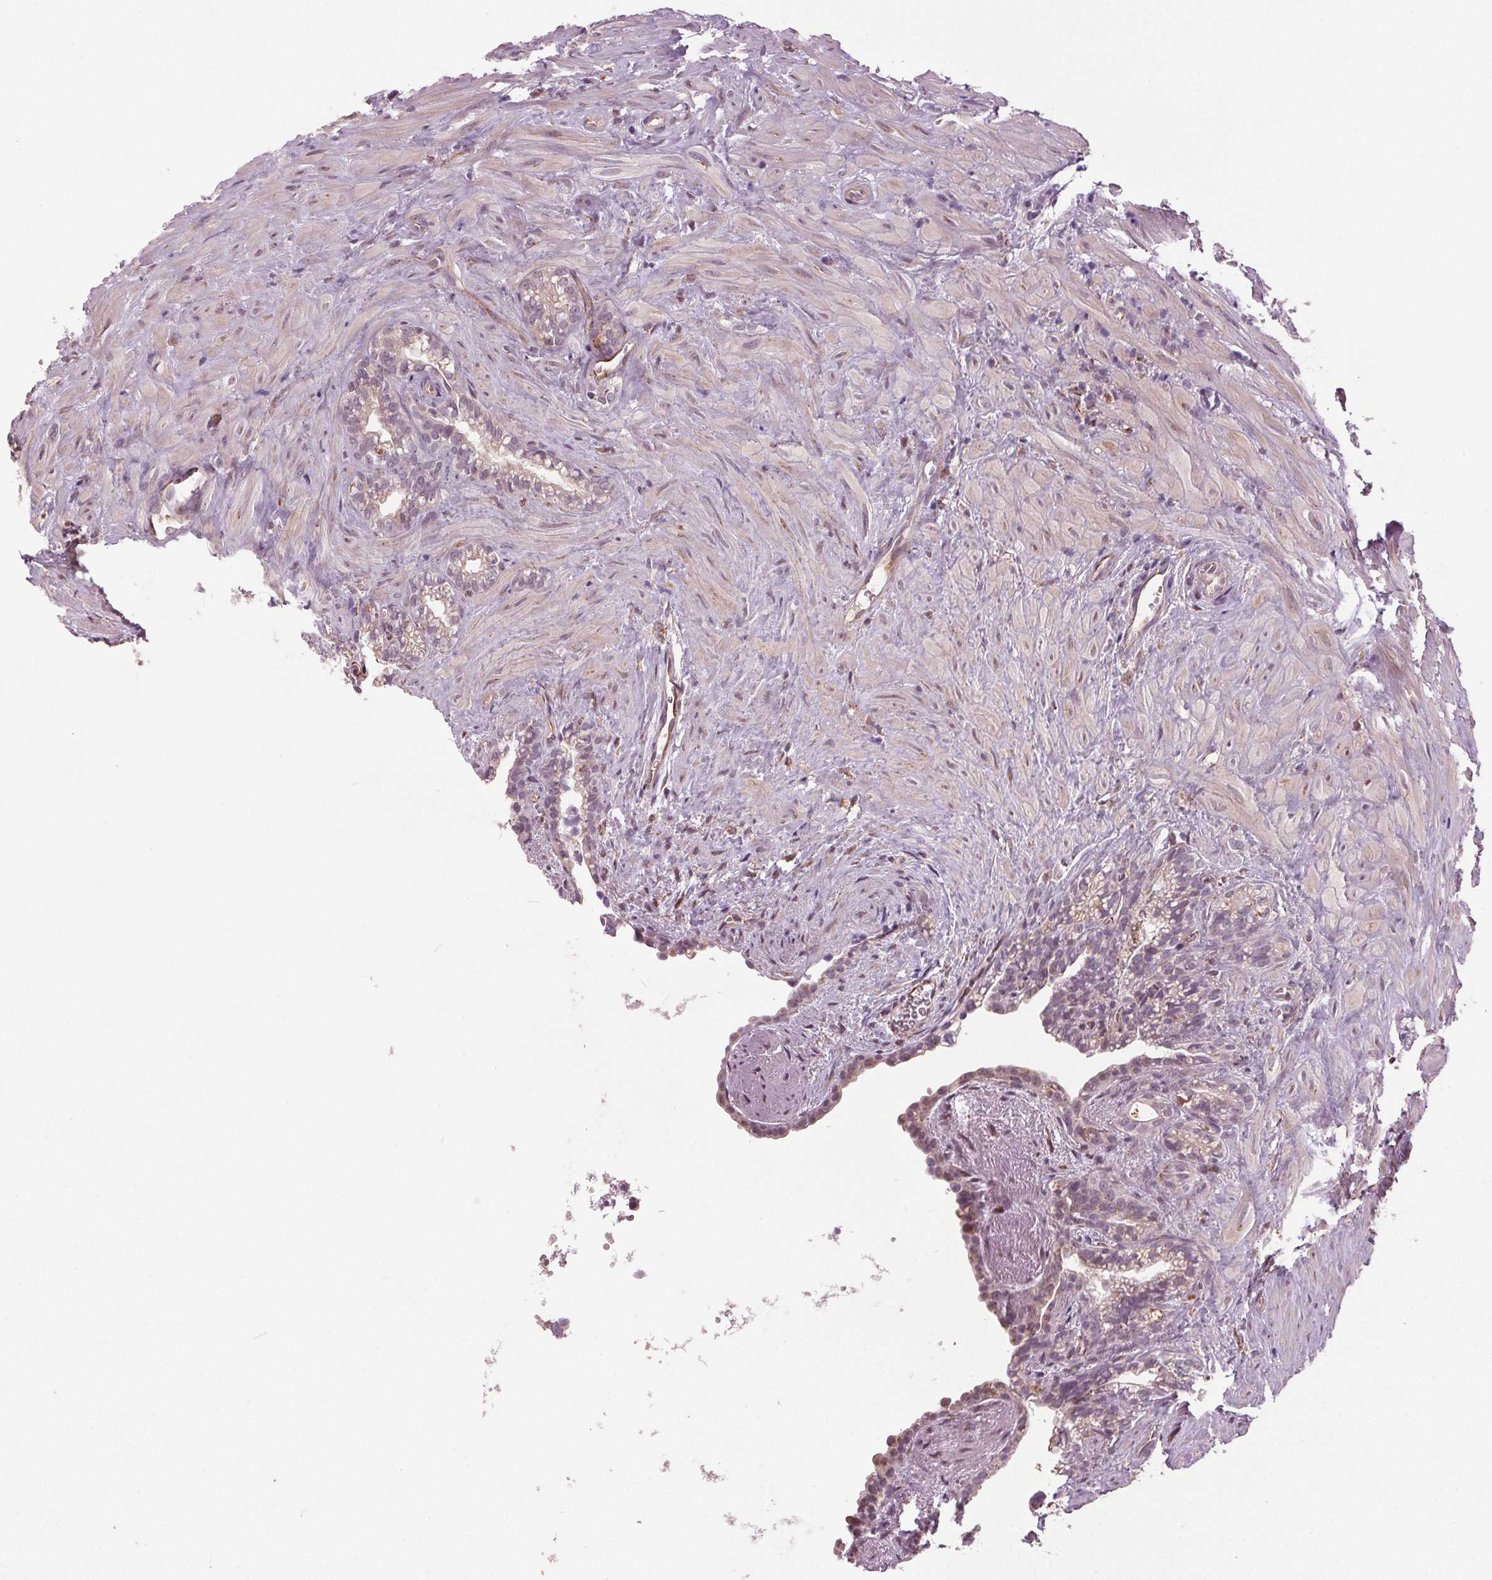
{"staining": {"intensity": "weak", "quantity": "<25%", "location": "cytoplasmic/membranous"}, "tissue": "seminal vesicle", "cell_type": "Glandular cells", "image_type": "normal", "snomed": [{"axis": "morphology", "description": "Normal tissue, NOS"}, {"axis": "topography", "description": "Seminal veicle"}], "caption": "Histopathology image shows no protein positivity in glandular cells of benign seminal vesicle. (DAB immunohistochemistry (IHC) with hematoxylin counter stain).", "gene": "BSDC1", "patient": {"sex": "male", "age": 76}}